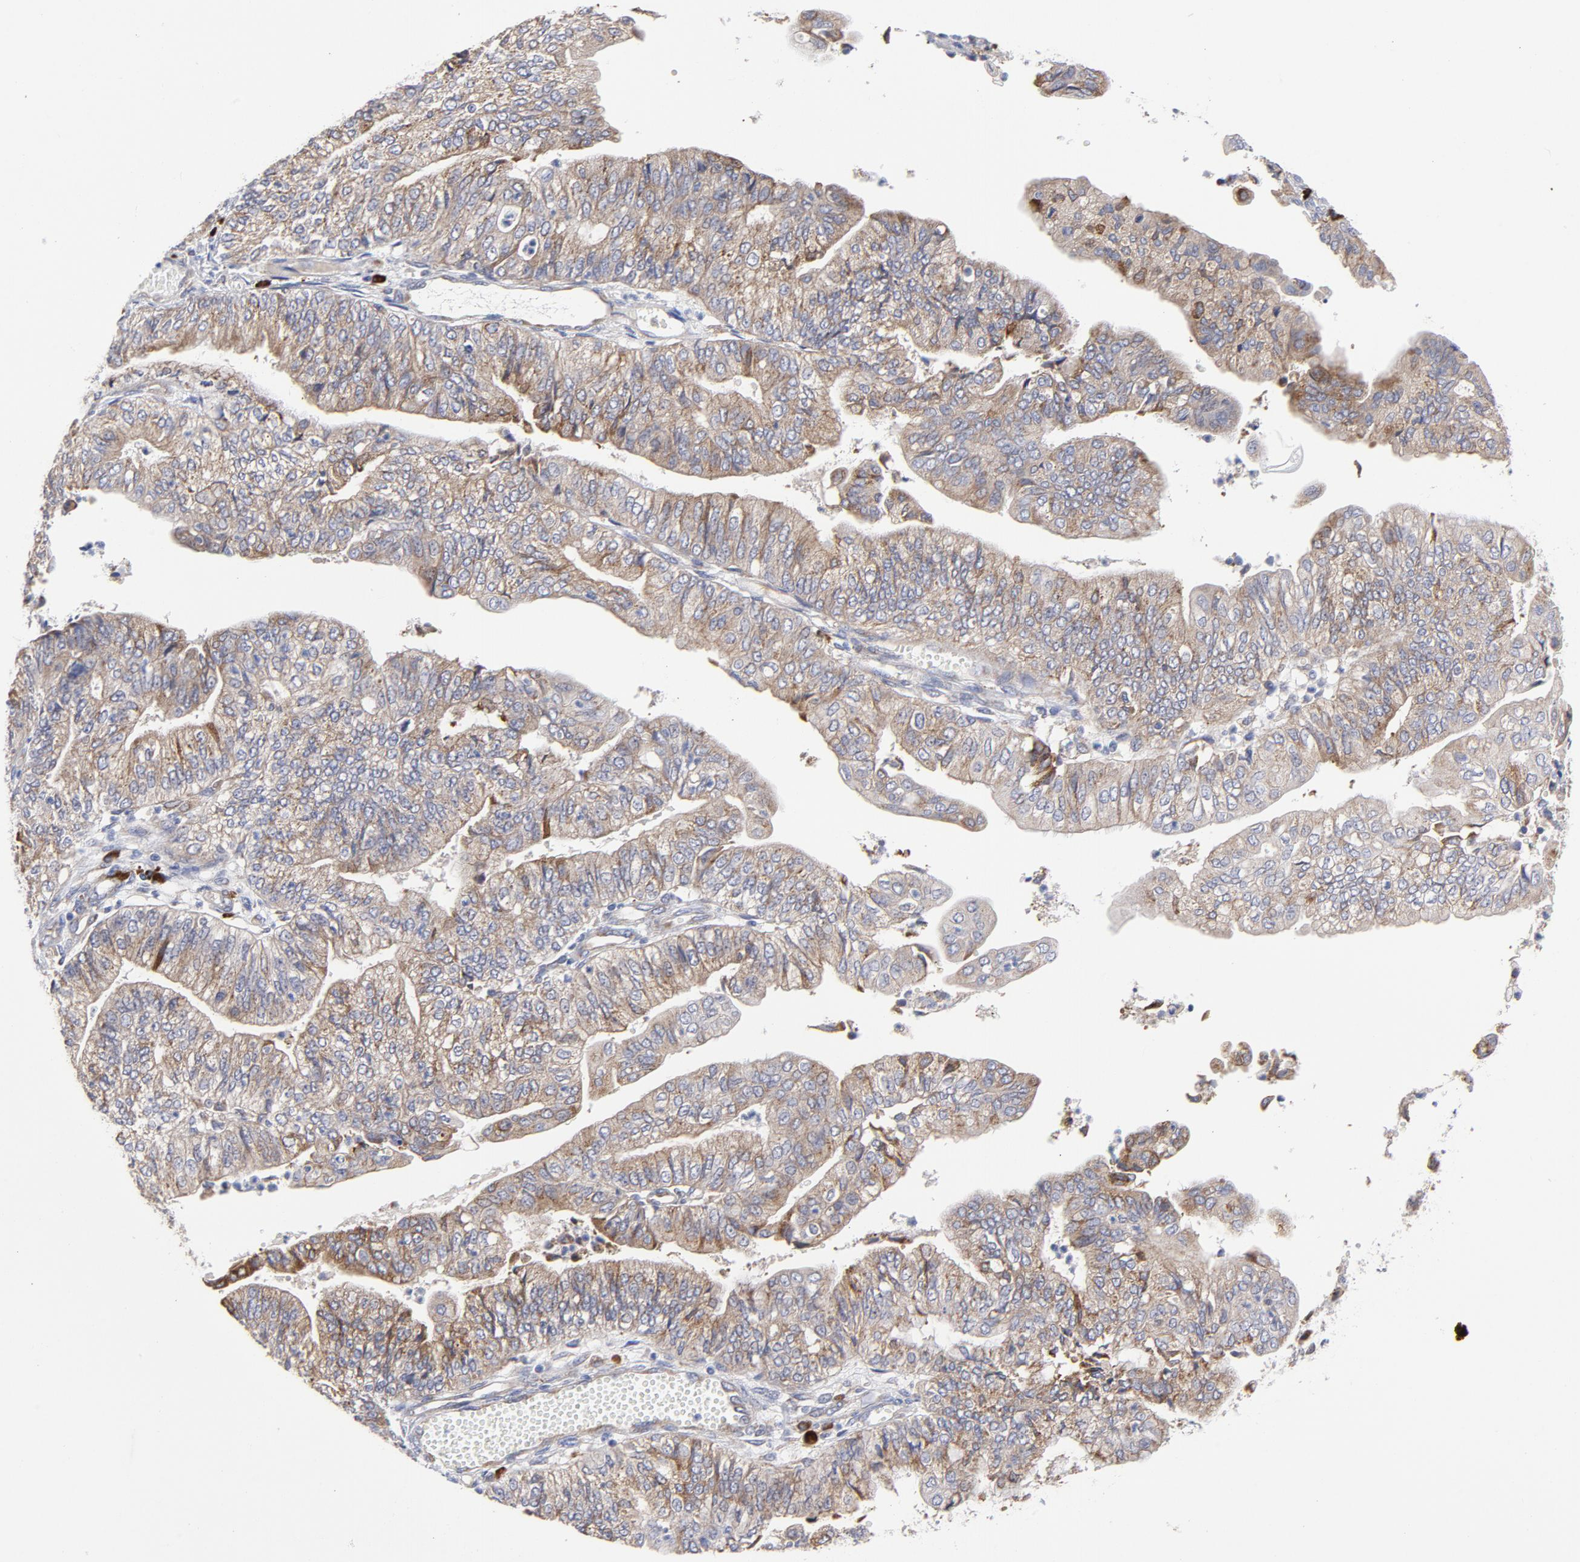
{"staining": {"intensity": "weak", "quantity": ">75%", "location": "cytoplasmic/membranous"}, "tissue": "endometrial cancer", "cell_type": "Tumor cells", "image_type": "cancer", "snomed": [{"axis": "morphology", "description": "Adenocarcinoma, NOS"}, {"axis": "topography", "description": "Endometrium"}], "caption": "About >75% of tumor cells in human endometrial adenocarcinoma exhibit weak cytoplasmic/membranous protein staining as visualized by brown immunohistochemical staining.", "gene": "RAPGEF3", "patient": {"sex": "female", "age": 59}}